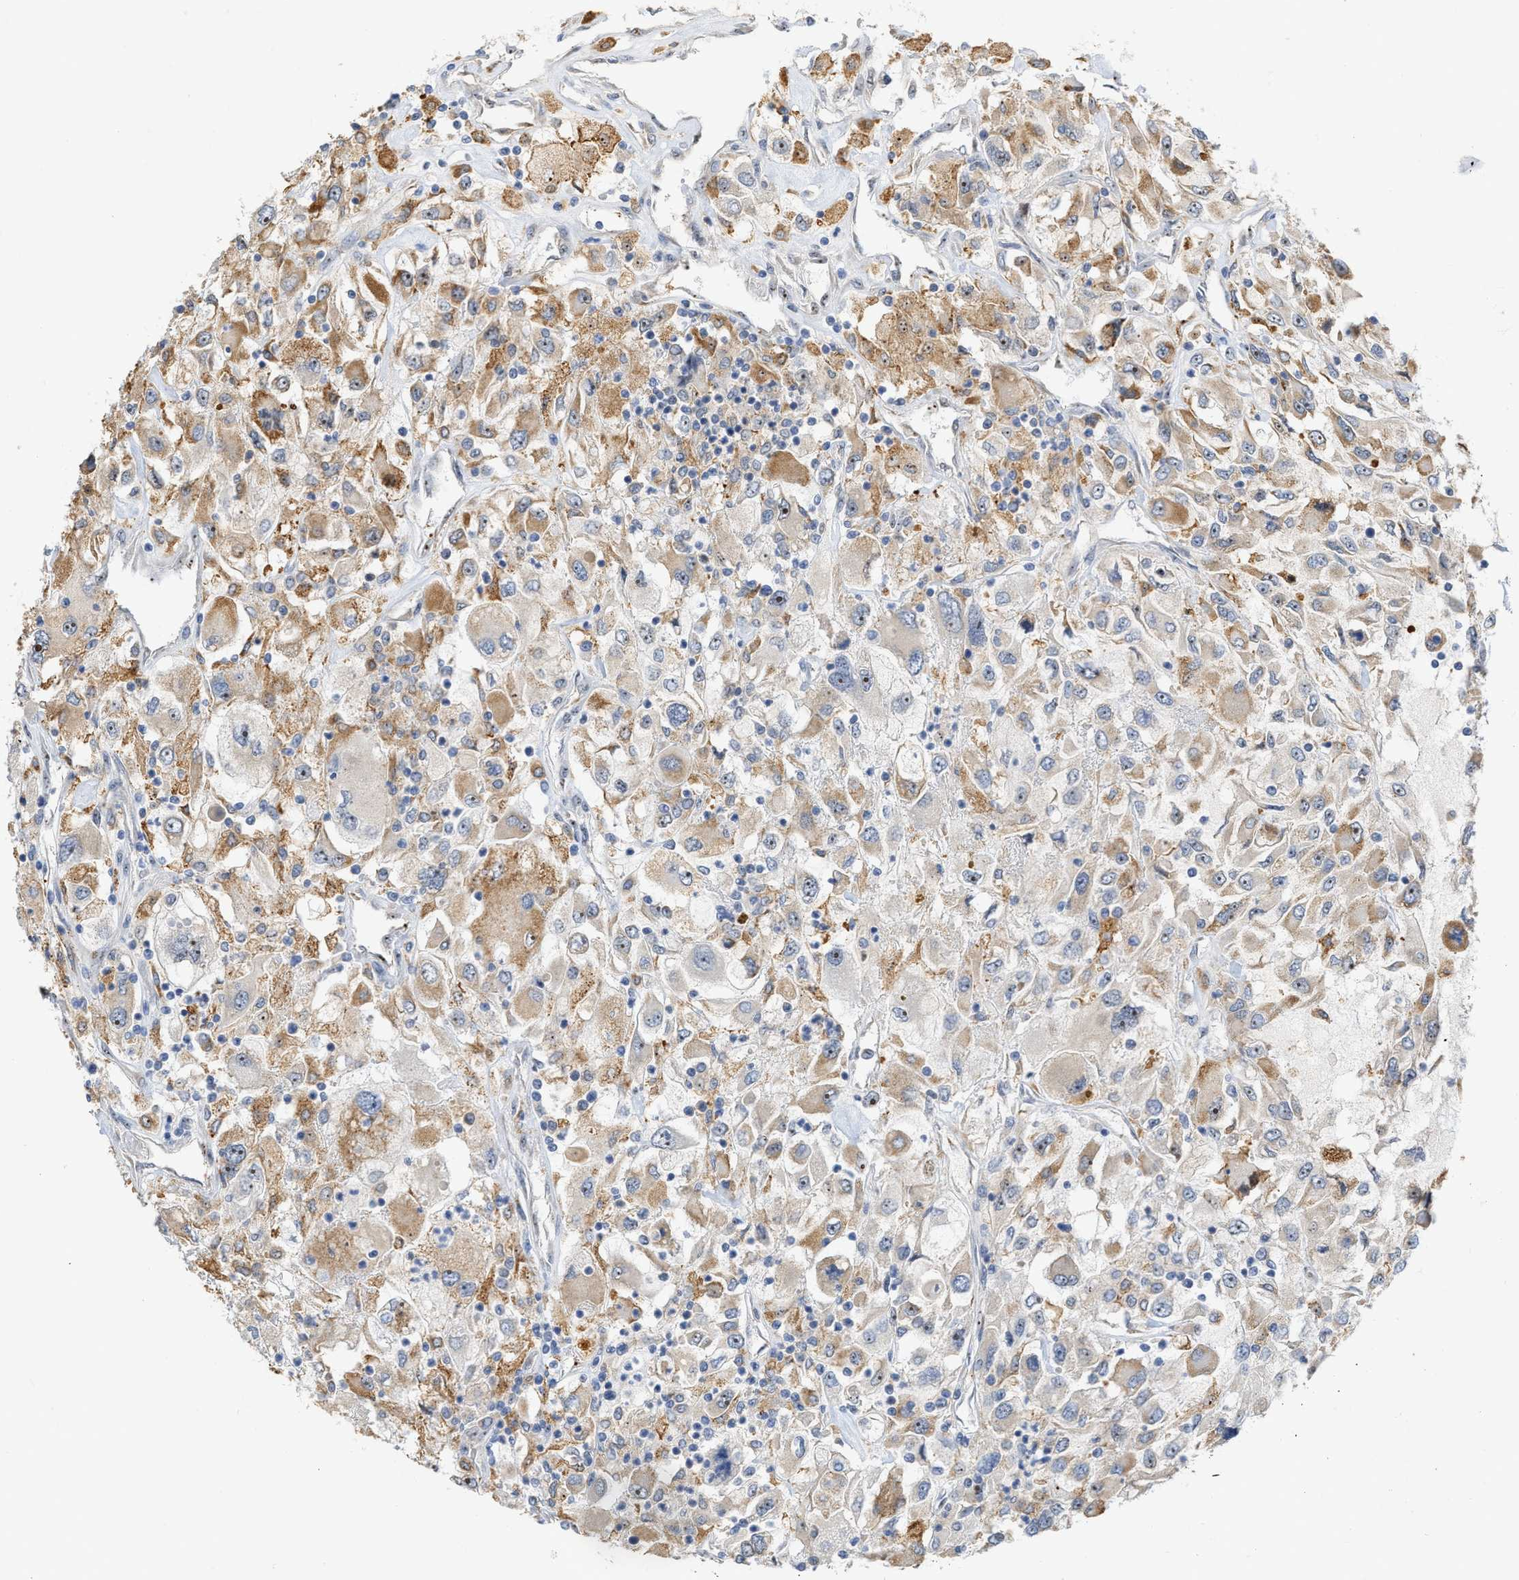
{"staining": {"intensity": "moderate", "quantity": "25%-75%", "location": "cytoplasmic/membranous,nuclear"}, "tissue": "renal cancer", "cell_type": "Tumor cells", "image_type": "cancer", "snomed": [{"axis": "morphology", "description": "Adenocarcinoma, NOS"}, {"axis": "topography", "description": "Kidney"}], "caption": "Immunohistochemical staining of human renal cancer exhibits moderate cytoplasmic/membranous and nuclear protein staining in about 25%-75% of tumor cells.", "gene": "ELAC2", "patient": {"sex": "female", "age": 52}}